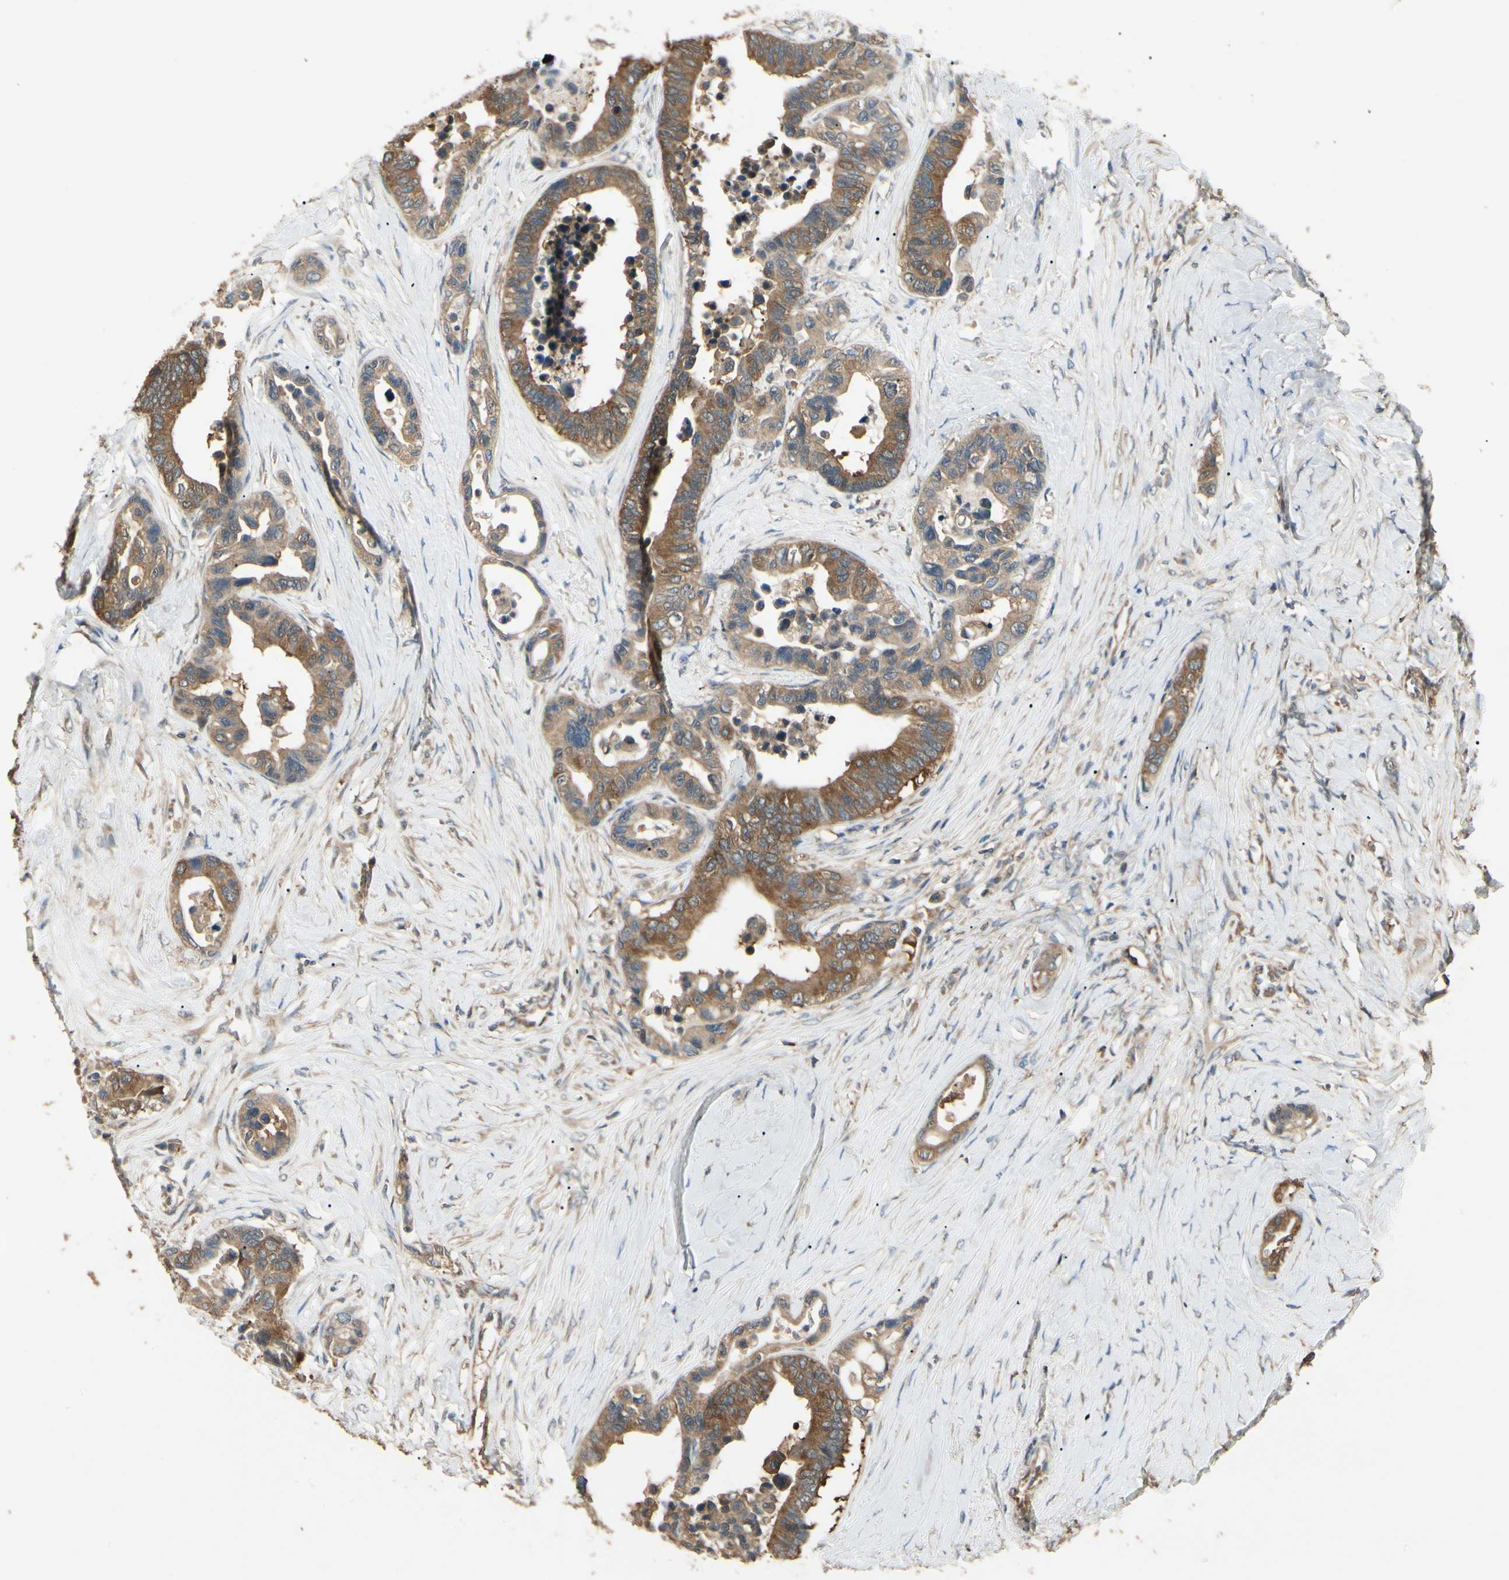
{"staining": {"intensity": "moderate", "quantity": ">75%", "location": "cytoplasmic/membranous"}, "tissue": "colorectal cancer", "cell_type": "Tumor cells", "image_type": "cancer", "snomed": [{"axis": "morphology", "description": "Normal tissue, NOS"}, {"axis": "morphology", "description": "Adenocarcinoma, NOS"}, {"axis": "topography", "description": "Colon"}], "caption": "The immunohistochemical stain labels moderate cytoplasmic/membranous positivity in tumor cells of colorectal adenocarcinoma tissue. (DAB = brown stain, brightfield microscopy at high magnification).", "gene": "CCT7", "patient": {"sex": "male", "age": 82}}